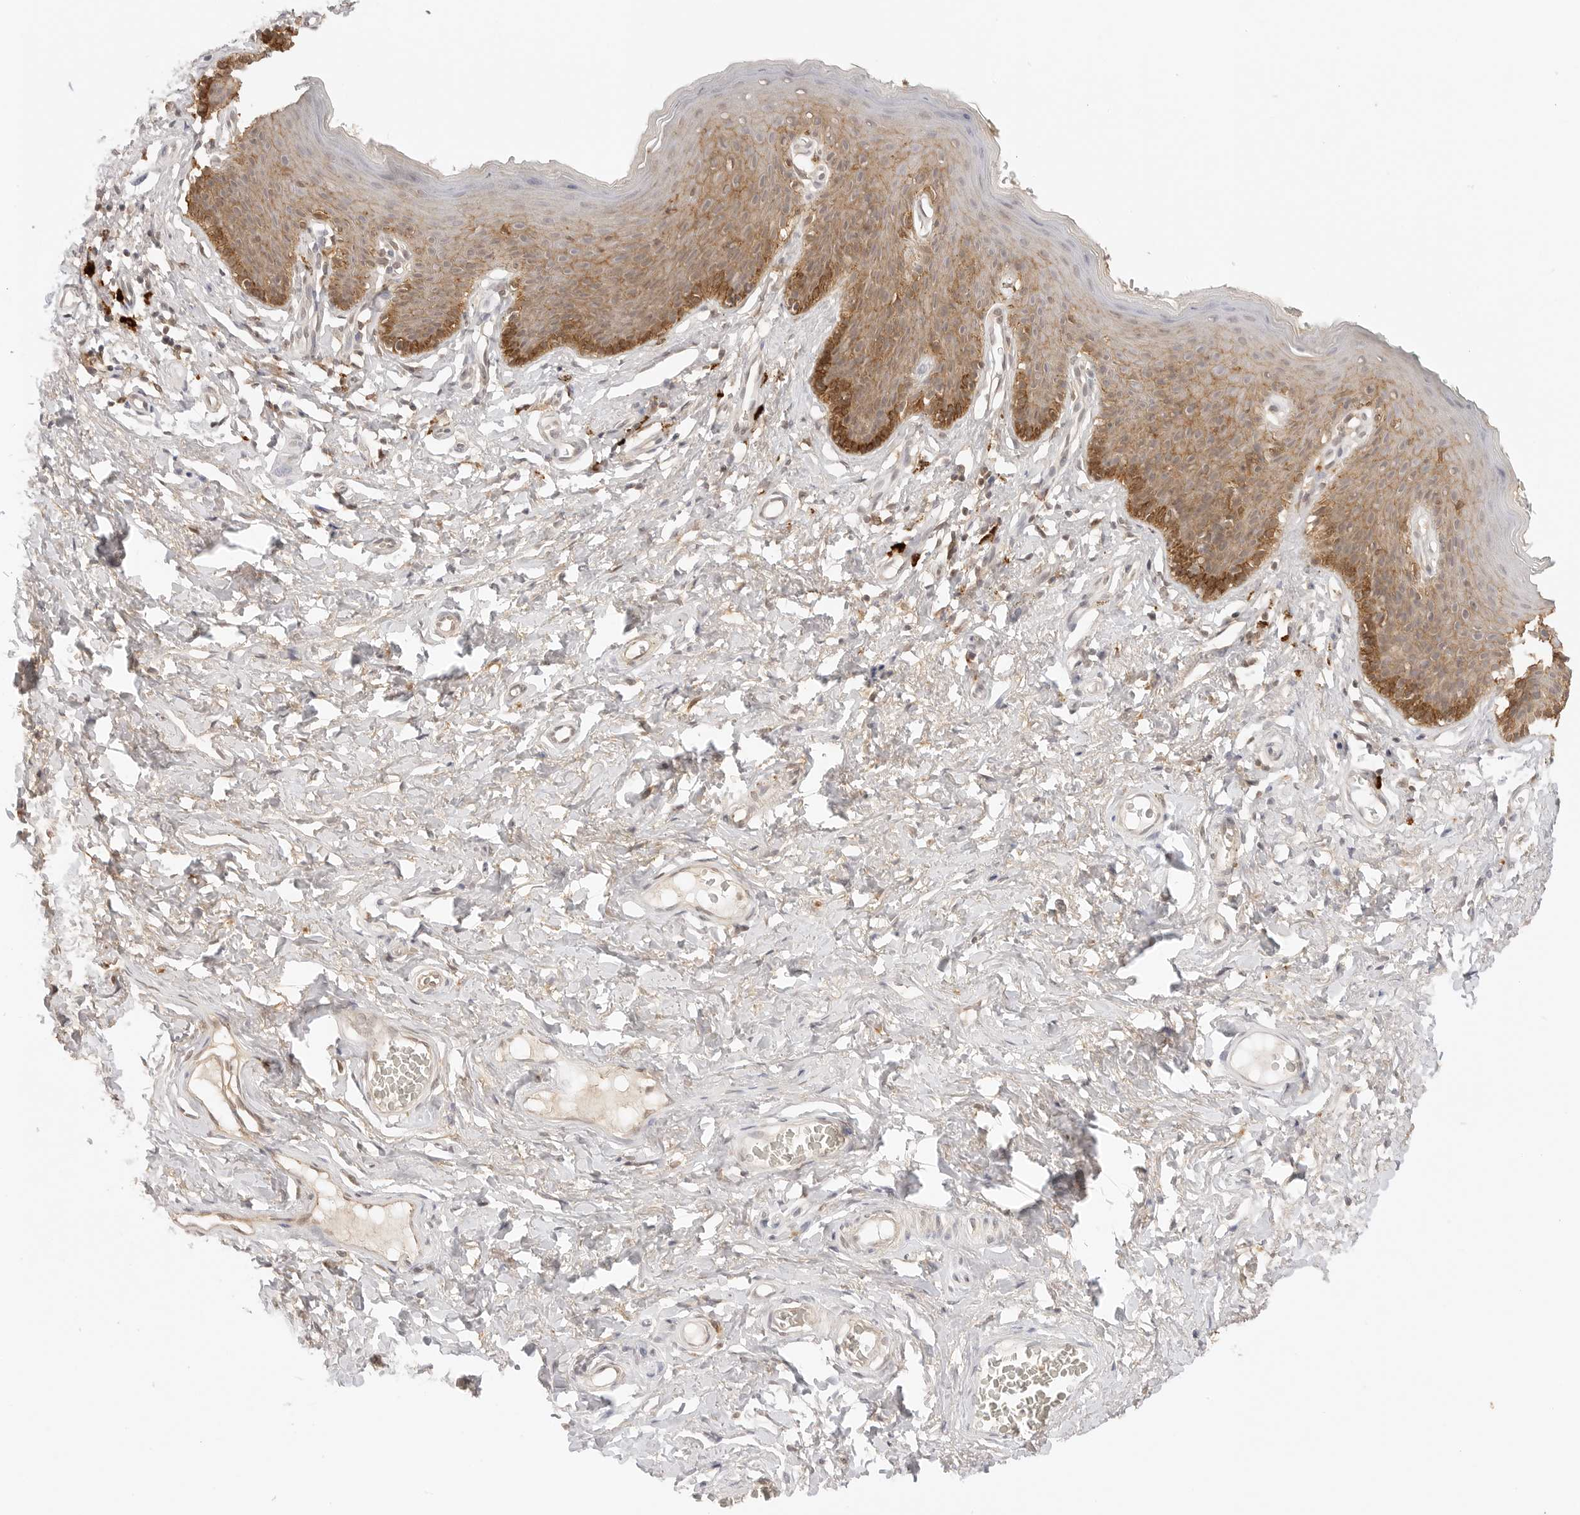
{"staining": {"intensity": "moderate", "quantity": ">75%", "location": "cytoplasmic/membranous"}, "tissue": "skin", "cell_type": "Epidermal cells", "image_type": "normal", "snomed": [{"axis": "morphology", "description": "Normal tissue, NOS"}, {"axis": "topography", "description": "Vulva"}], "caption": "A high-resolution image shows immunohistochemistry staining of normal skin, which reveals moderate cytoplasmic/membranous positivity in about >75% of epidermal cells.", "gene": "EPHA1", "patient": {"sex": "female", "age": 66}}